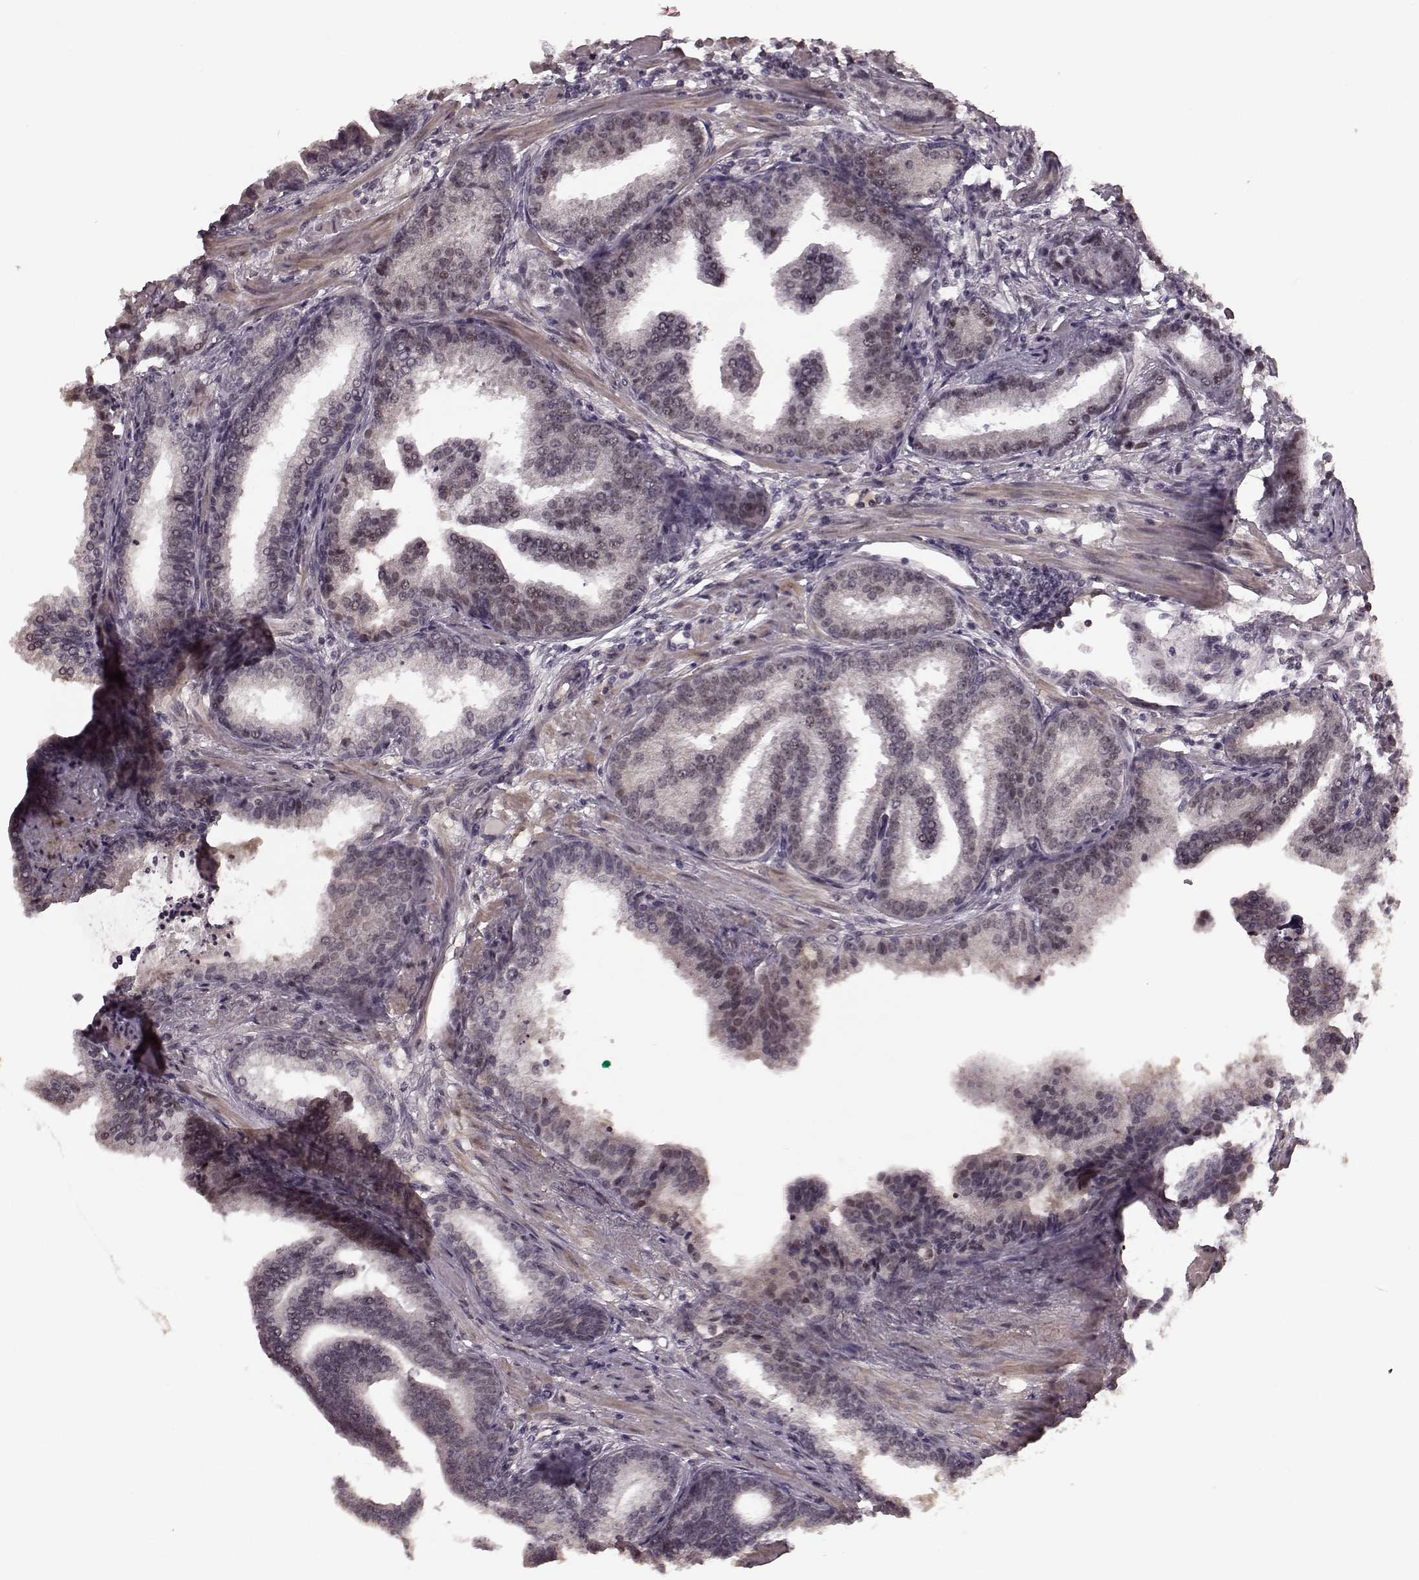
{"staining": {"intensity": "negative", "quantity": "none", "location": "none"}, "tissue": "prostate cancer", "cell_type": "Tumor cells", "image_type": "cancer", "snomed": [{"axis": "morphology", "description": "Adenocarcinoma, NOS"}, {"axis": "topography", "description": "Prostate"}], "caption": "Immunohistochemistry (IHC) photomicrograph of neoplastic tissue: human prostate cancer stained with DAB shows no significant protein positivity in tumor cells.", "gene": "PLCB4", "patient": {"sex": "male", "age": 64}}